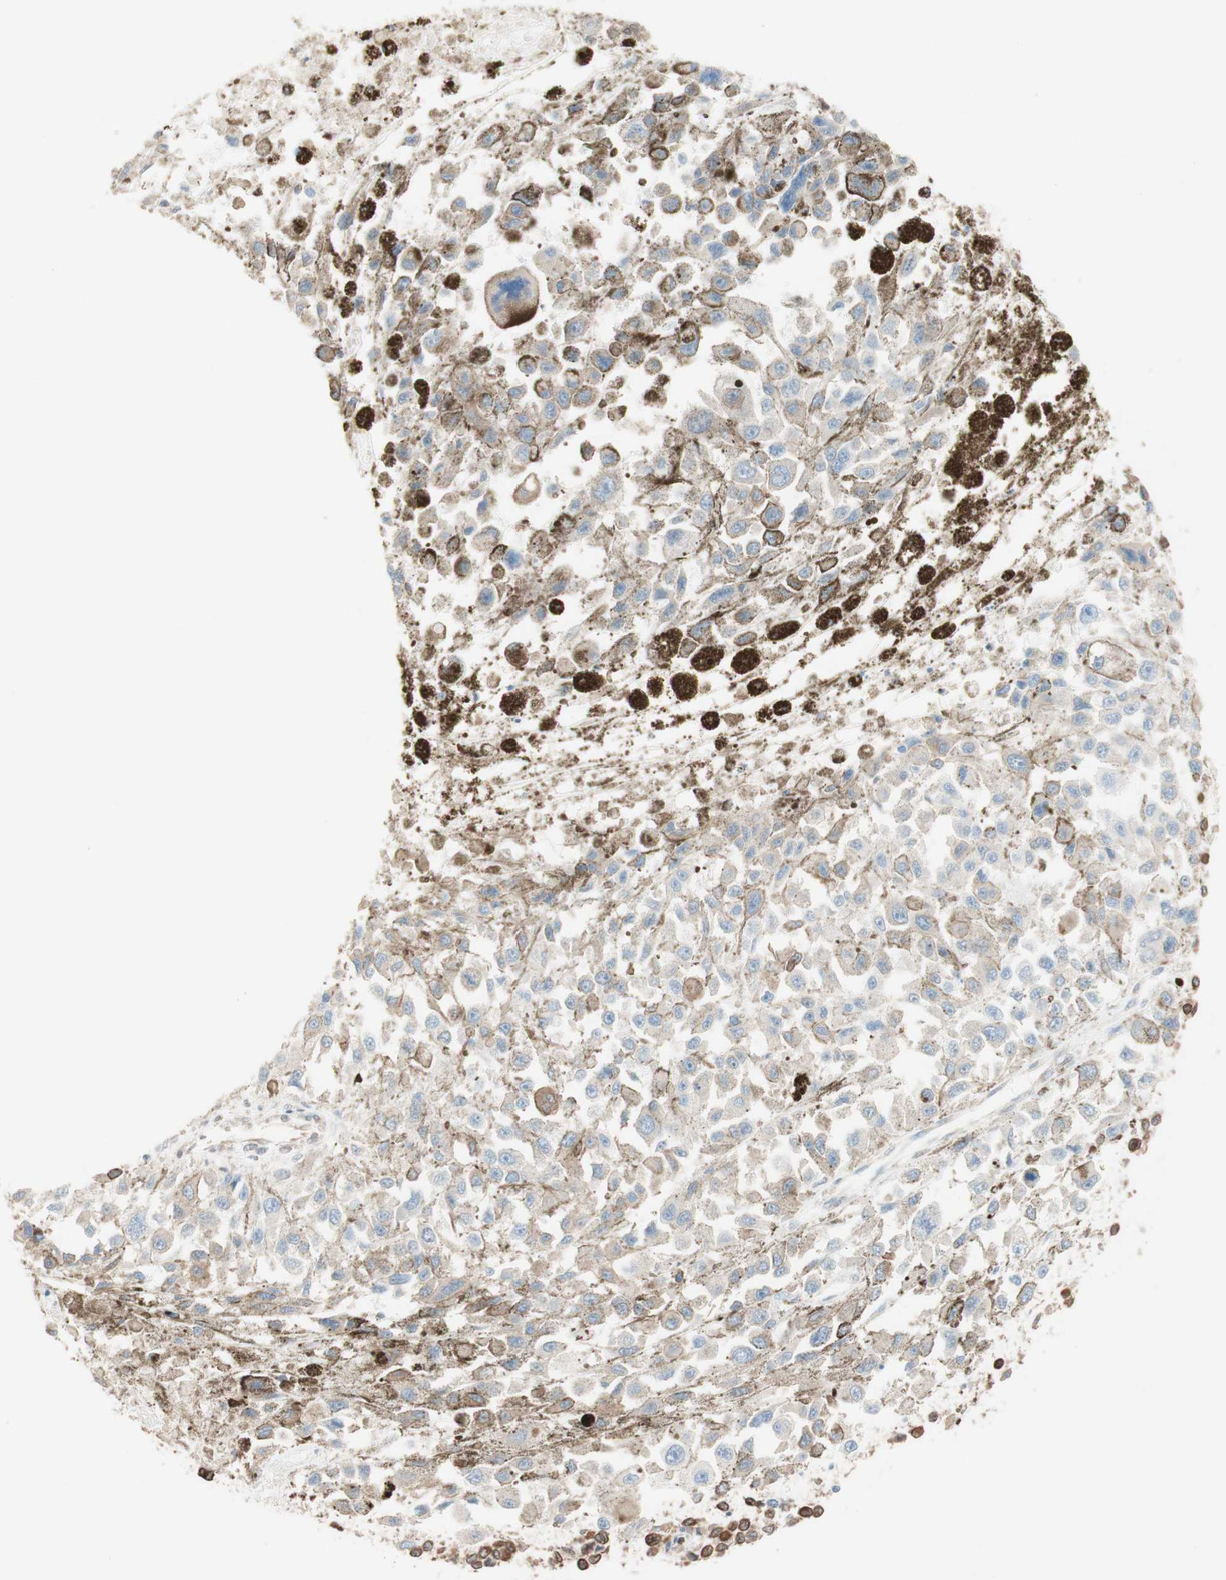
{"staining": {"intensity": "negative", "quantity": "none", "location": "none"}, "tissue": "melanoma", "cell_type": "Tumor cells", "image_type": "cancer", "snomed": [{"axis": "morphology", "description": "Malignant melanoma, Metastatic site"}, {"axis": "topography", "description": "Lymph node"}], "caption": "Tumor cells show no significant staining in melanoma.", "gene": "COMT", "patient": {"sex": "male", "age": 59}}